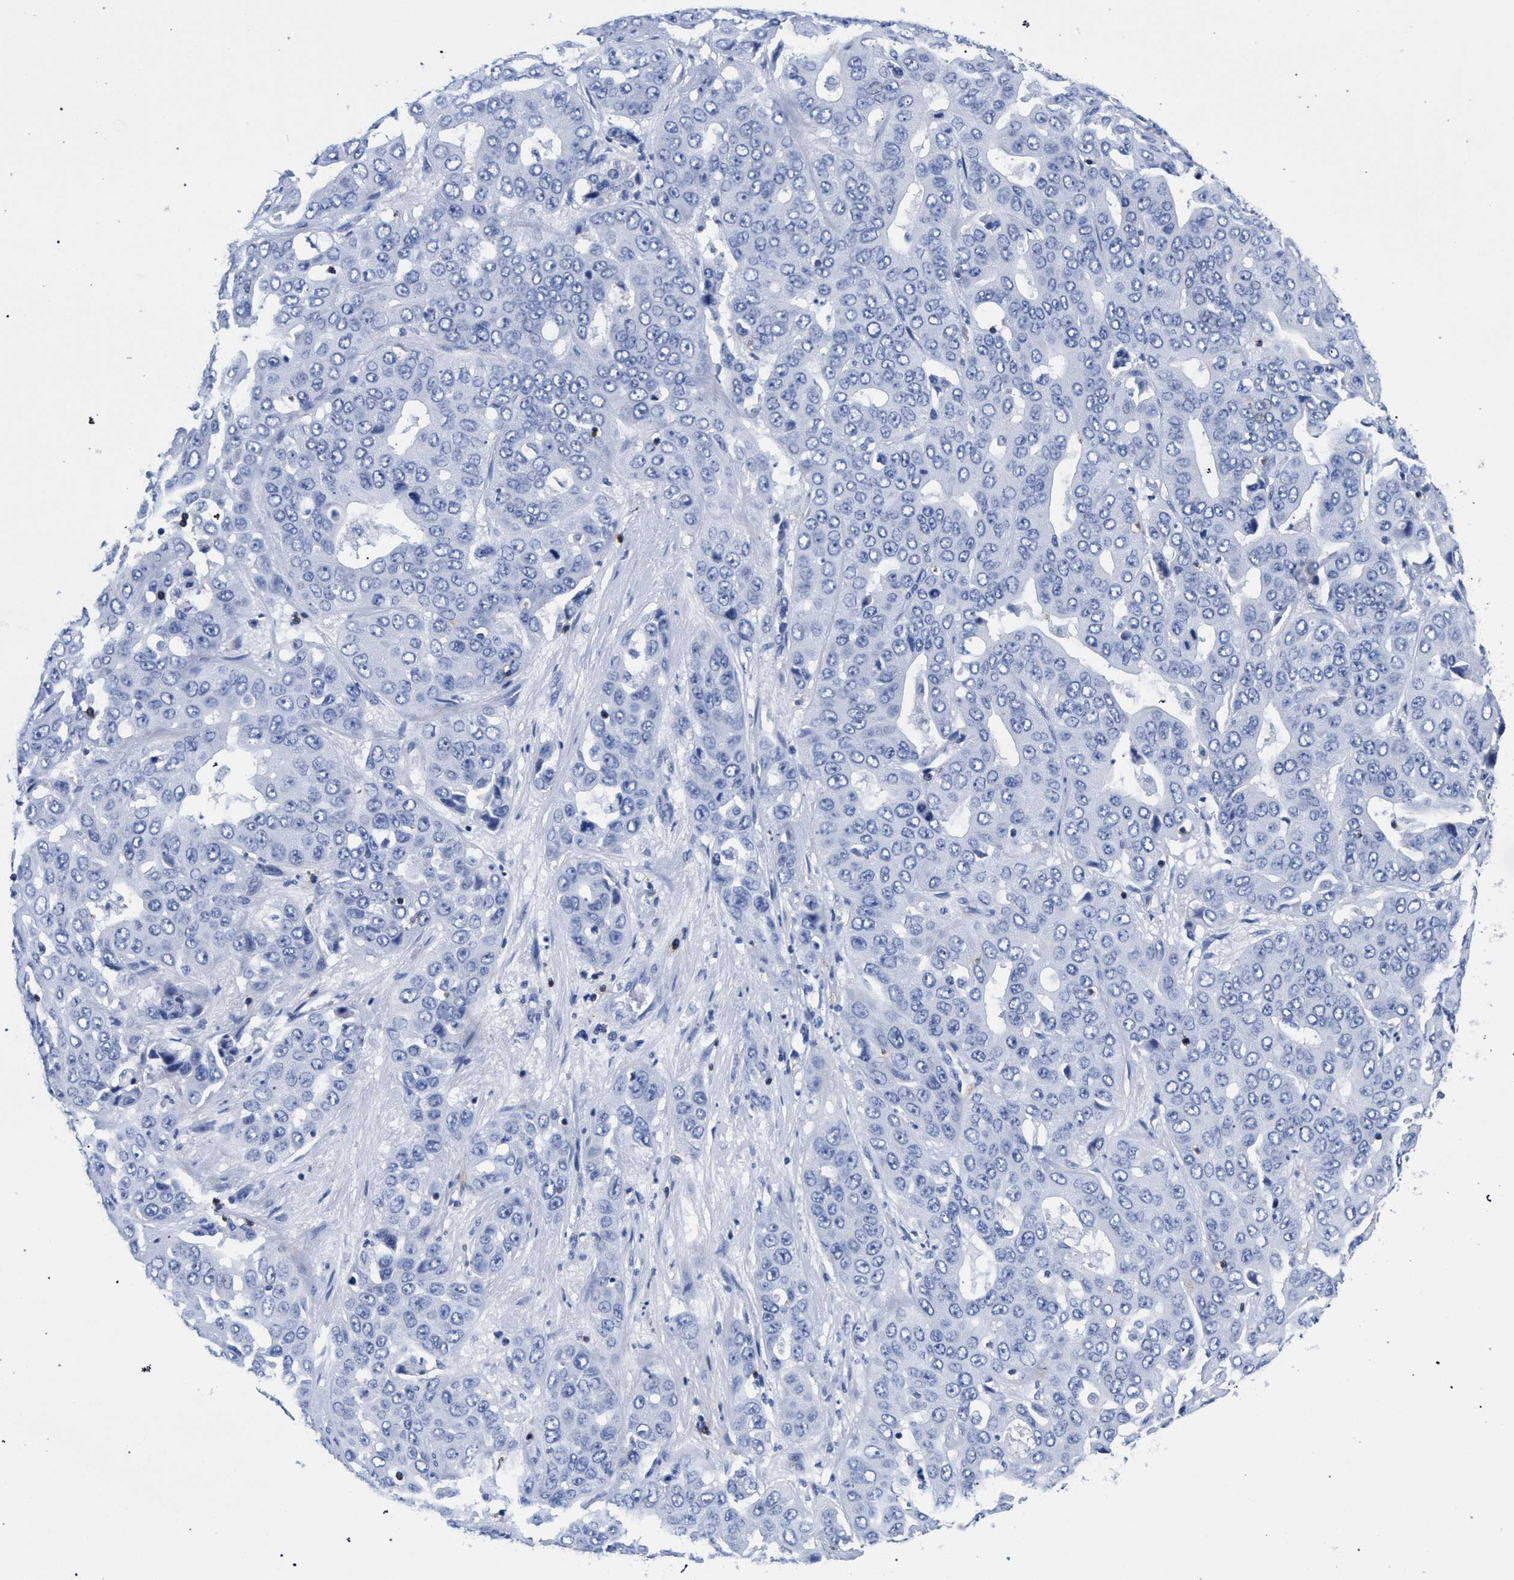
{"staining": {"intensity": "negative", "quantity": "none", "location": "none"}, "tissue": "liver cancer", "cell_type": "Tumor cells", "image_type": "cancer", "snomed": [{"axis": "morphology", "description": "Cholangiocarcinoma"}, {"axis": "topography", "description": "Liver"}], "caption": "Image shows no significant protein expression in tumor cells of liver cancer.", "gene": "KLRK1", "patient": {"sex": "female", "age": 52}}